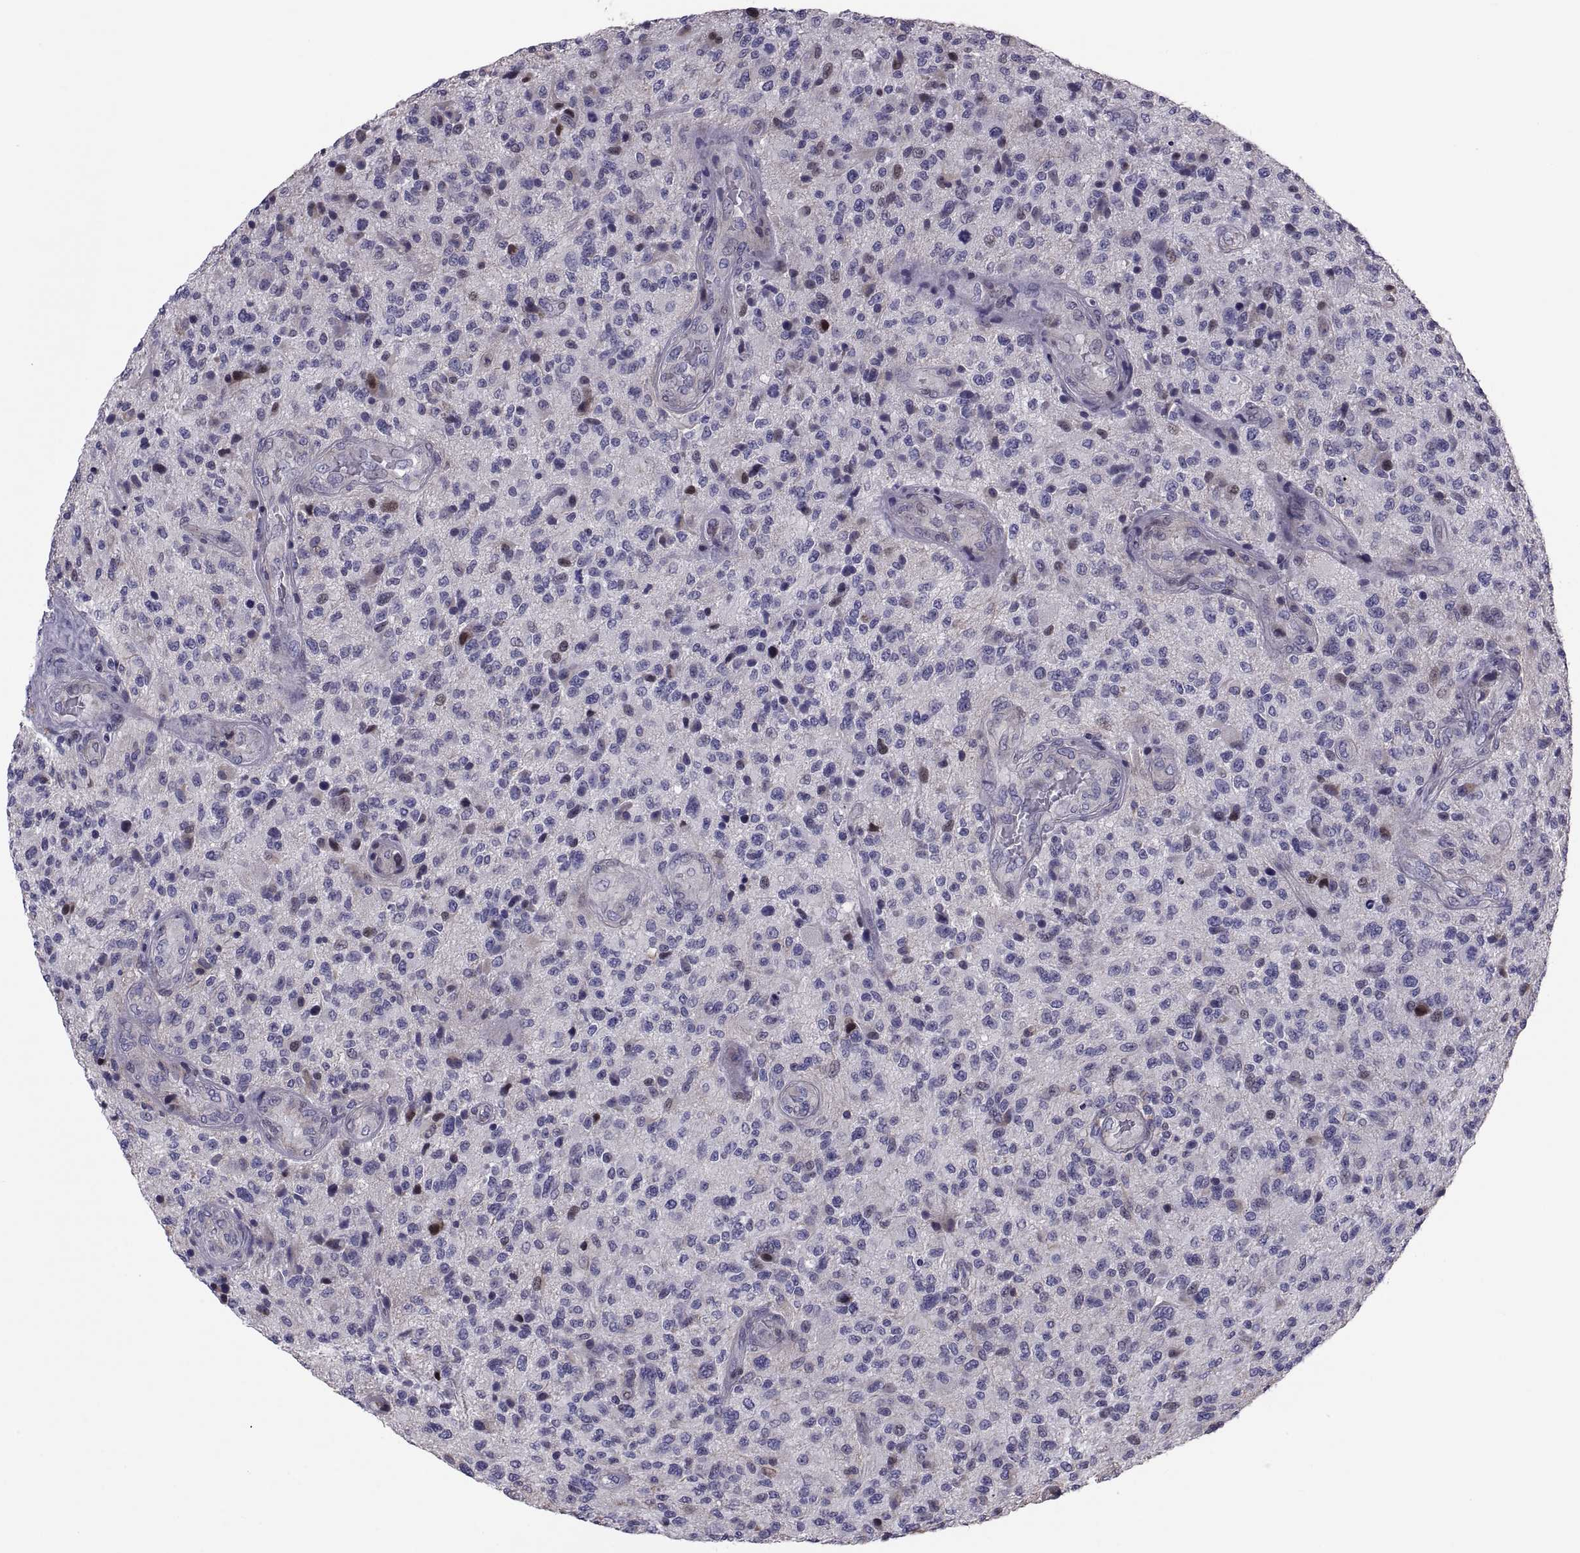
{"staining": {"intensity": "negative", "quantity": "none", "location": "none"}, "tissue": "glioma", "cell_type": "Tumor cells", "image_type": "cancer", "snomed": [{"axis": "morphology", "description": "Glioma, malignant, High grade"}, {"axis": "topography", "description": "Brain"}], "caption": "This is an immunohistochemistry micrograph of malignant glioma (high-grade). There is no positivity in tumor cells.", "gene": "ANO1", "patient": {"sex": "male", "age": 47}}